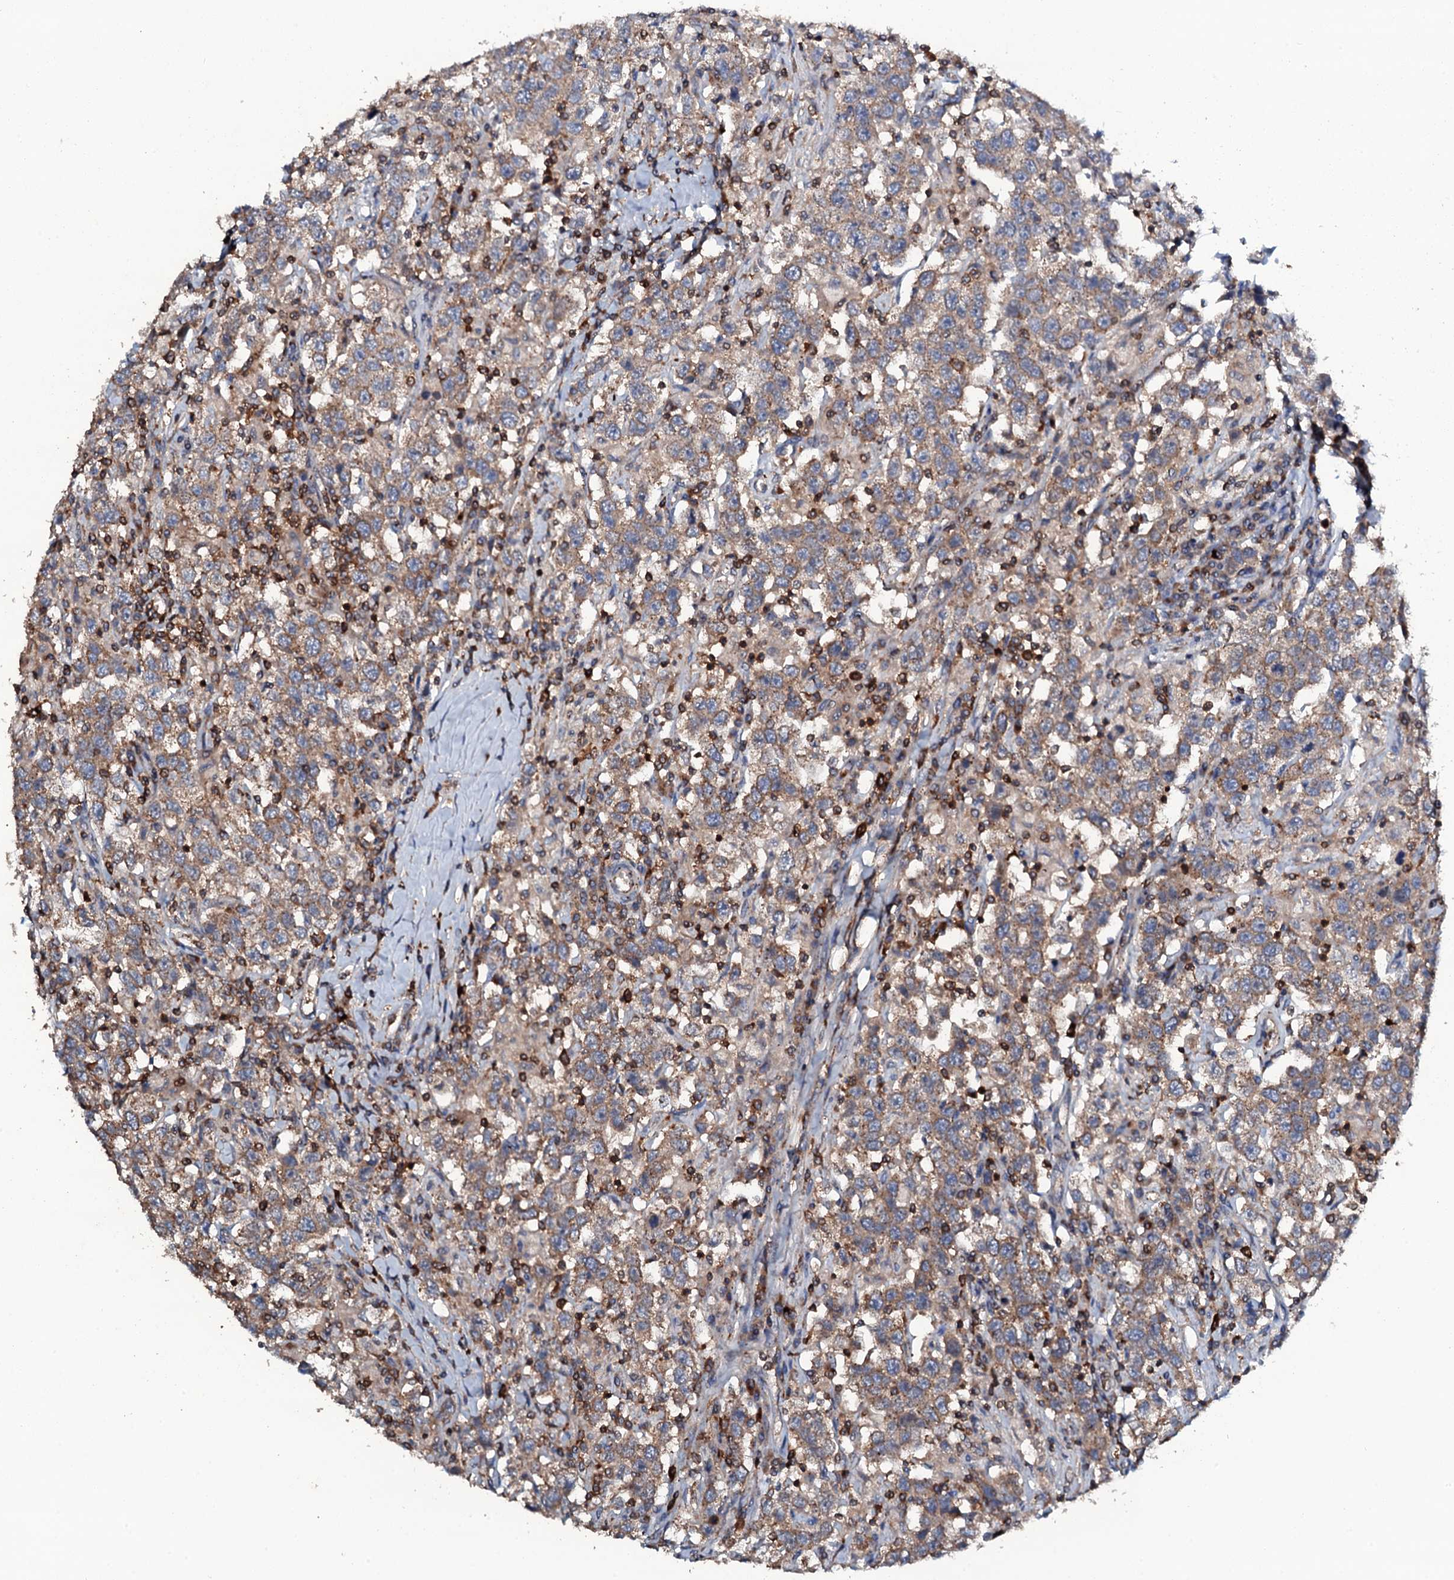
{"staining": {"intensity": "moderate", "quantity": ">75%", "location": "cytoplasmic/membranous"}, "tissue": "testis cancer", "cell_type": "Tumor cells", "image_type": "cancer", "snomed": [{"axis": "morphology", "description": "Seminoma, NOS"}, {"axis": "topography", "description": "Testis"}], "caption": "The micrograph reveals staining of testis cancer (seminoma), revealing moderate cytoplasmic/membranous protein positivity (brown color) within tumor cells.", "gene": "GRK2", "patient": {"sex": "male", "age": 41}}